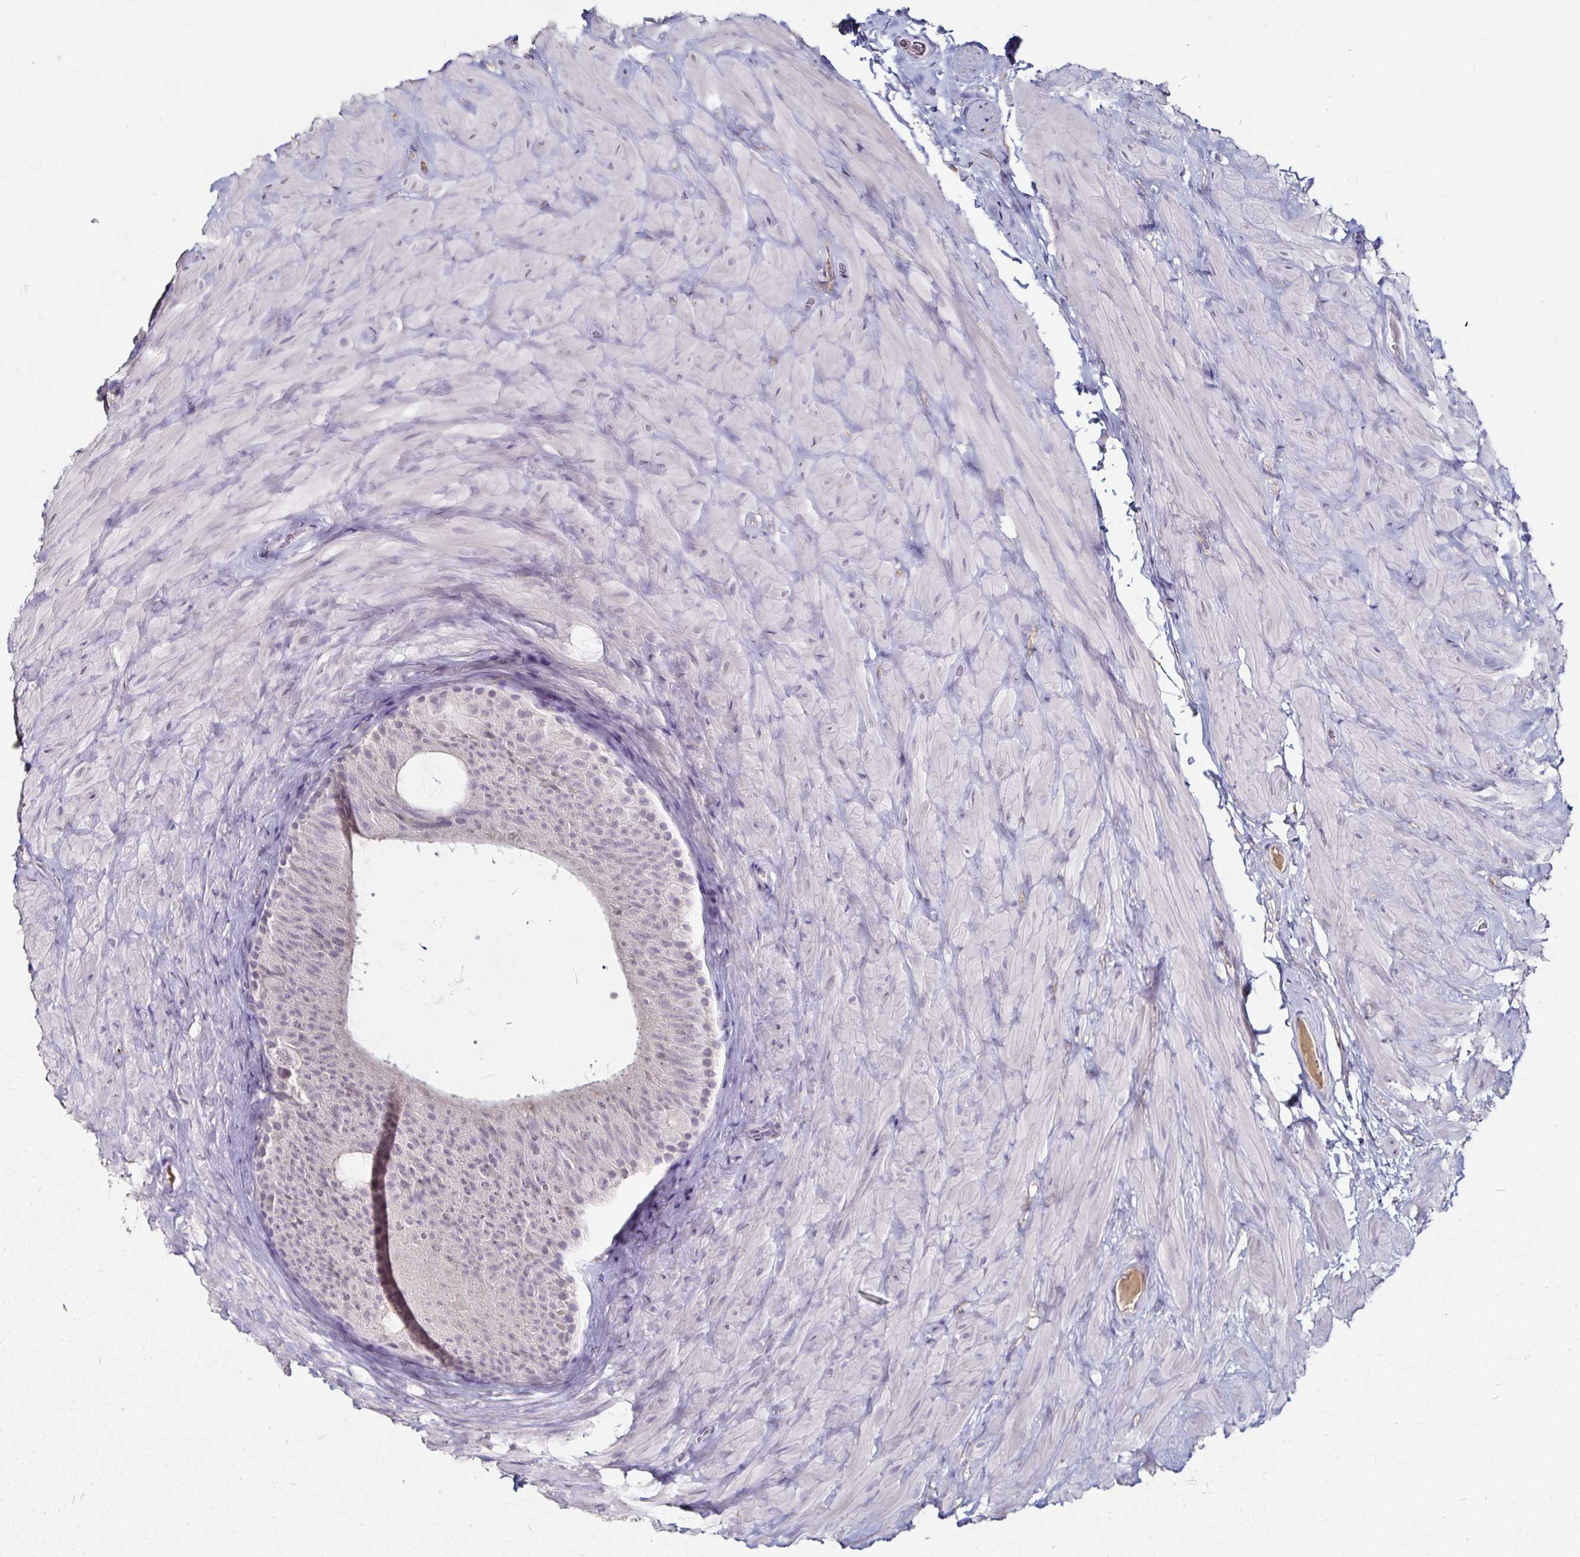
{"staining": {"intensity": "weak", "quantity": "<25%", "location": "nuclear"}, "tissue": "epididymis", "cell_type": "Glandular cells", "image_type": "normal", "snomed": [{"axis": "morphology", "description": "Normal tissue, NOS"}, {"axis": "topography", "description": "Epididymis, spermatic cord, NOS"}, {"axis": "topography", "description": "Epididymis"}], "caption": "DAB immunohistochemical staining of benign epididymis exhibits no significant staining in glandular cells. (DAB immunohistochemistry with hematoxylin counter stain).", "gene": "FAIM2", "patient": {"sex": "male", "age": 31}}